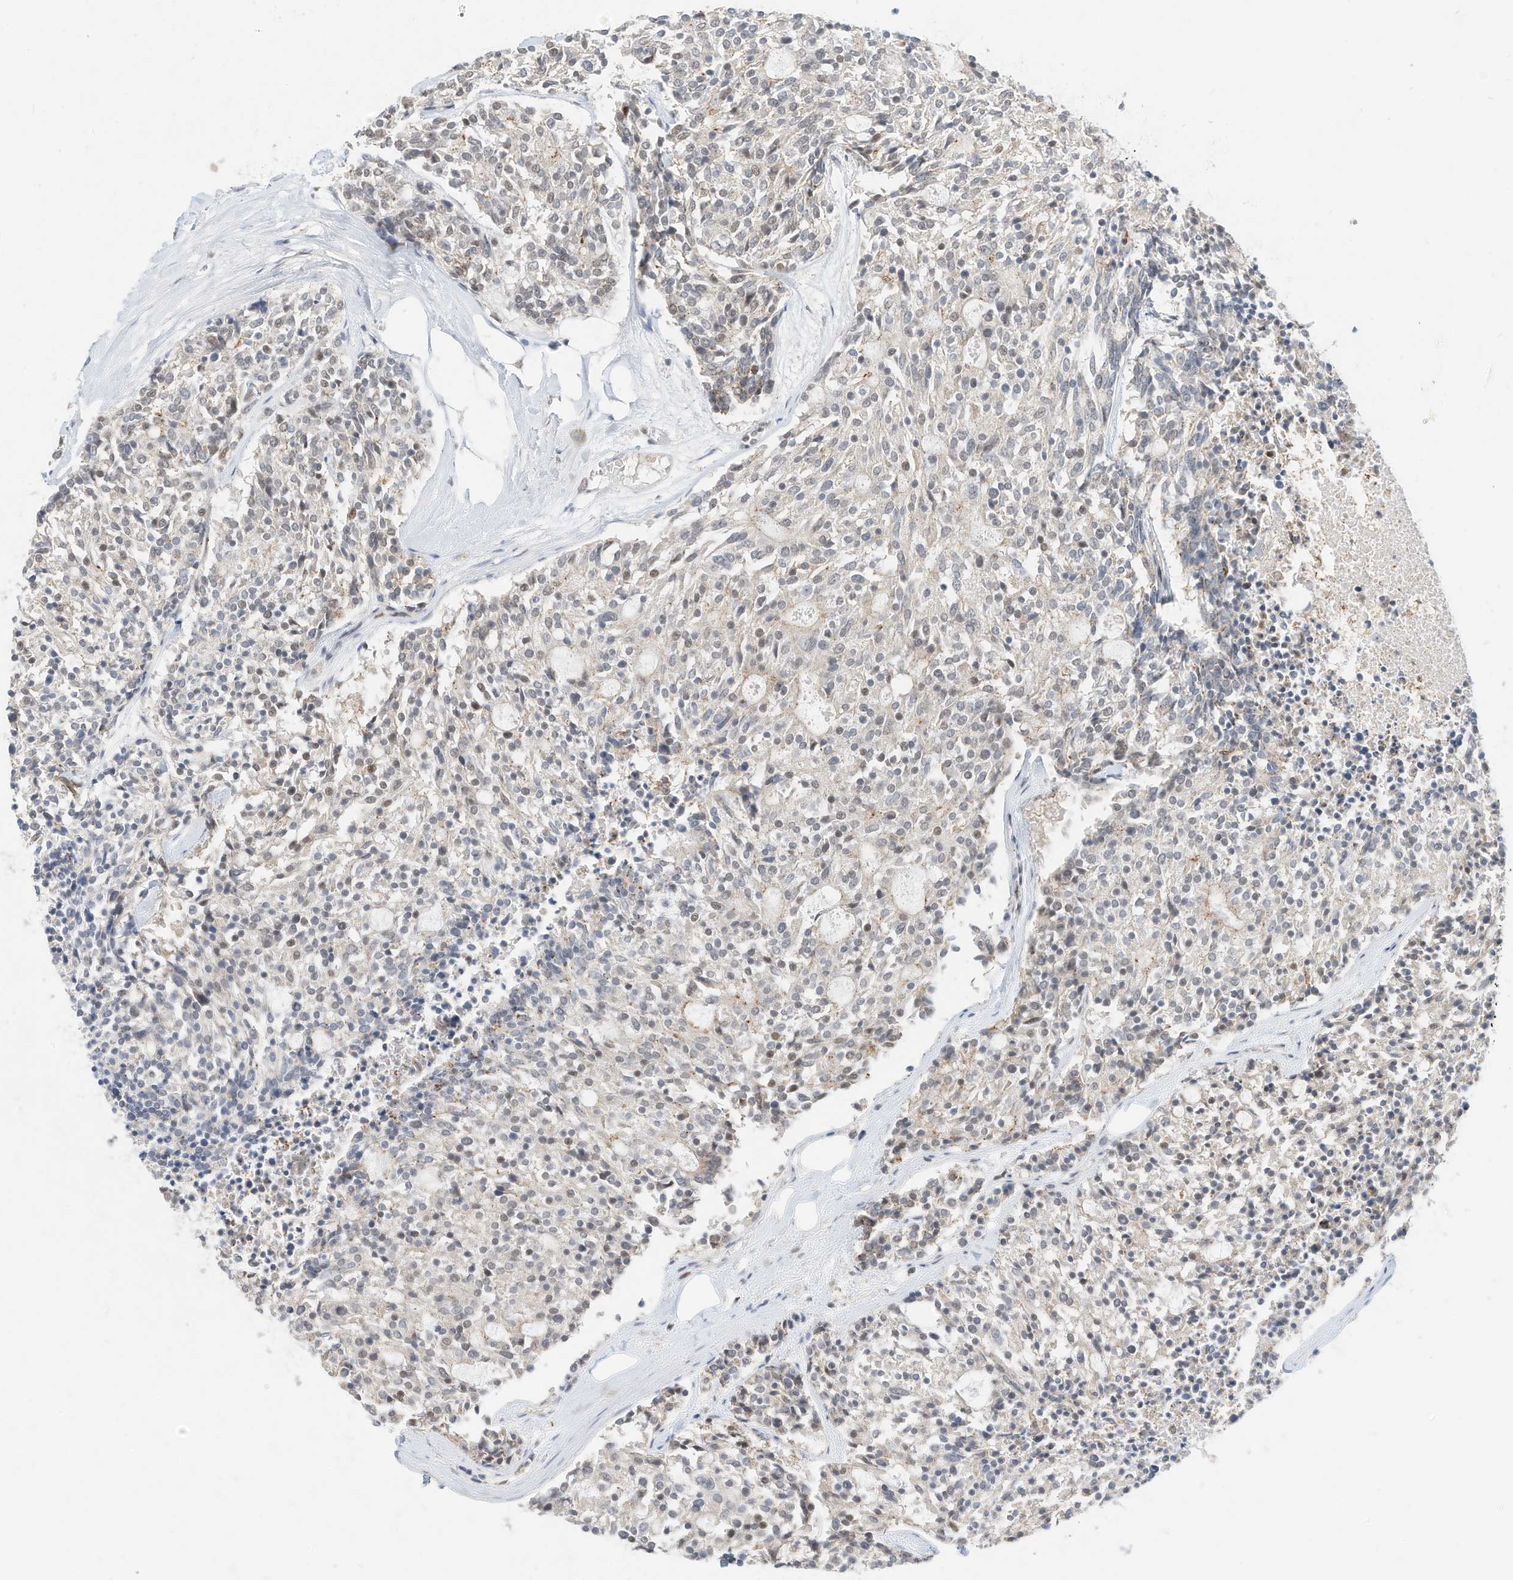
{"staining": {"intensity": "negative", "quantity": "none", "location": "none"}, "tissue": "carcinoid", "cell_type": "Tumor cells", "image_type": "cancer", "snomed": [{"axis": "morphology", "description": "Carcinoid, malignant, NOS"}, {"axis": "topography", "description": "Pancreas"}], "caption": "Human carcinoid stained for a protein using IHC demonstrates no staining in tumor cells.", "gene": "OGT", "patient": {"sex": "female", "age": 54}}